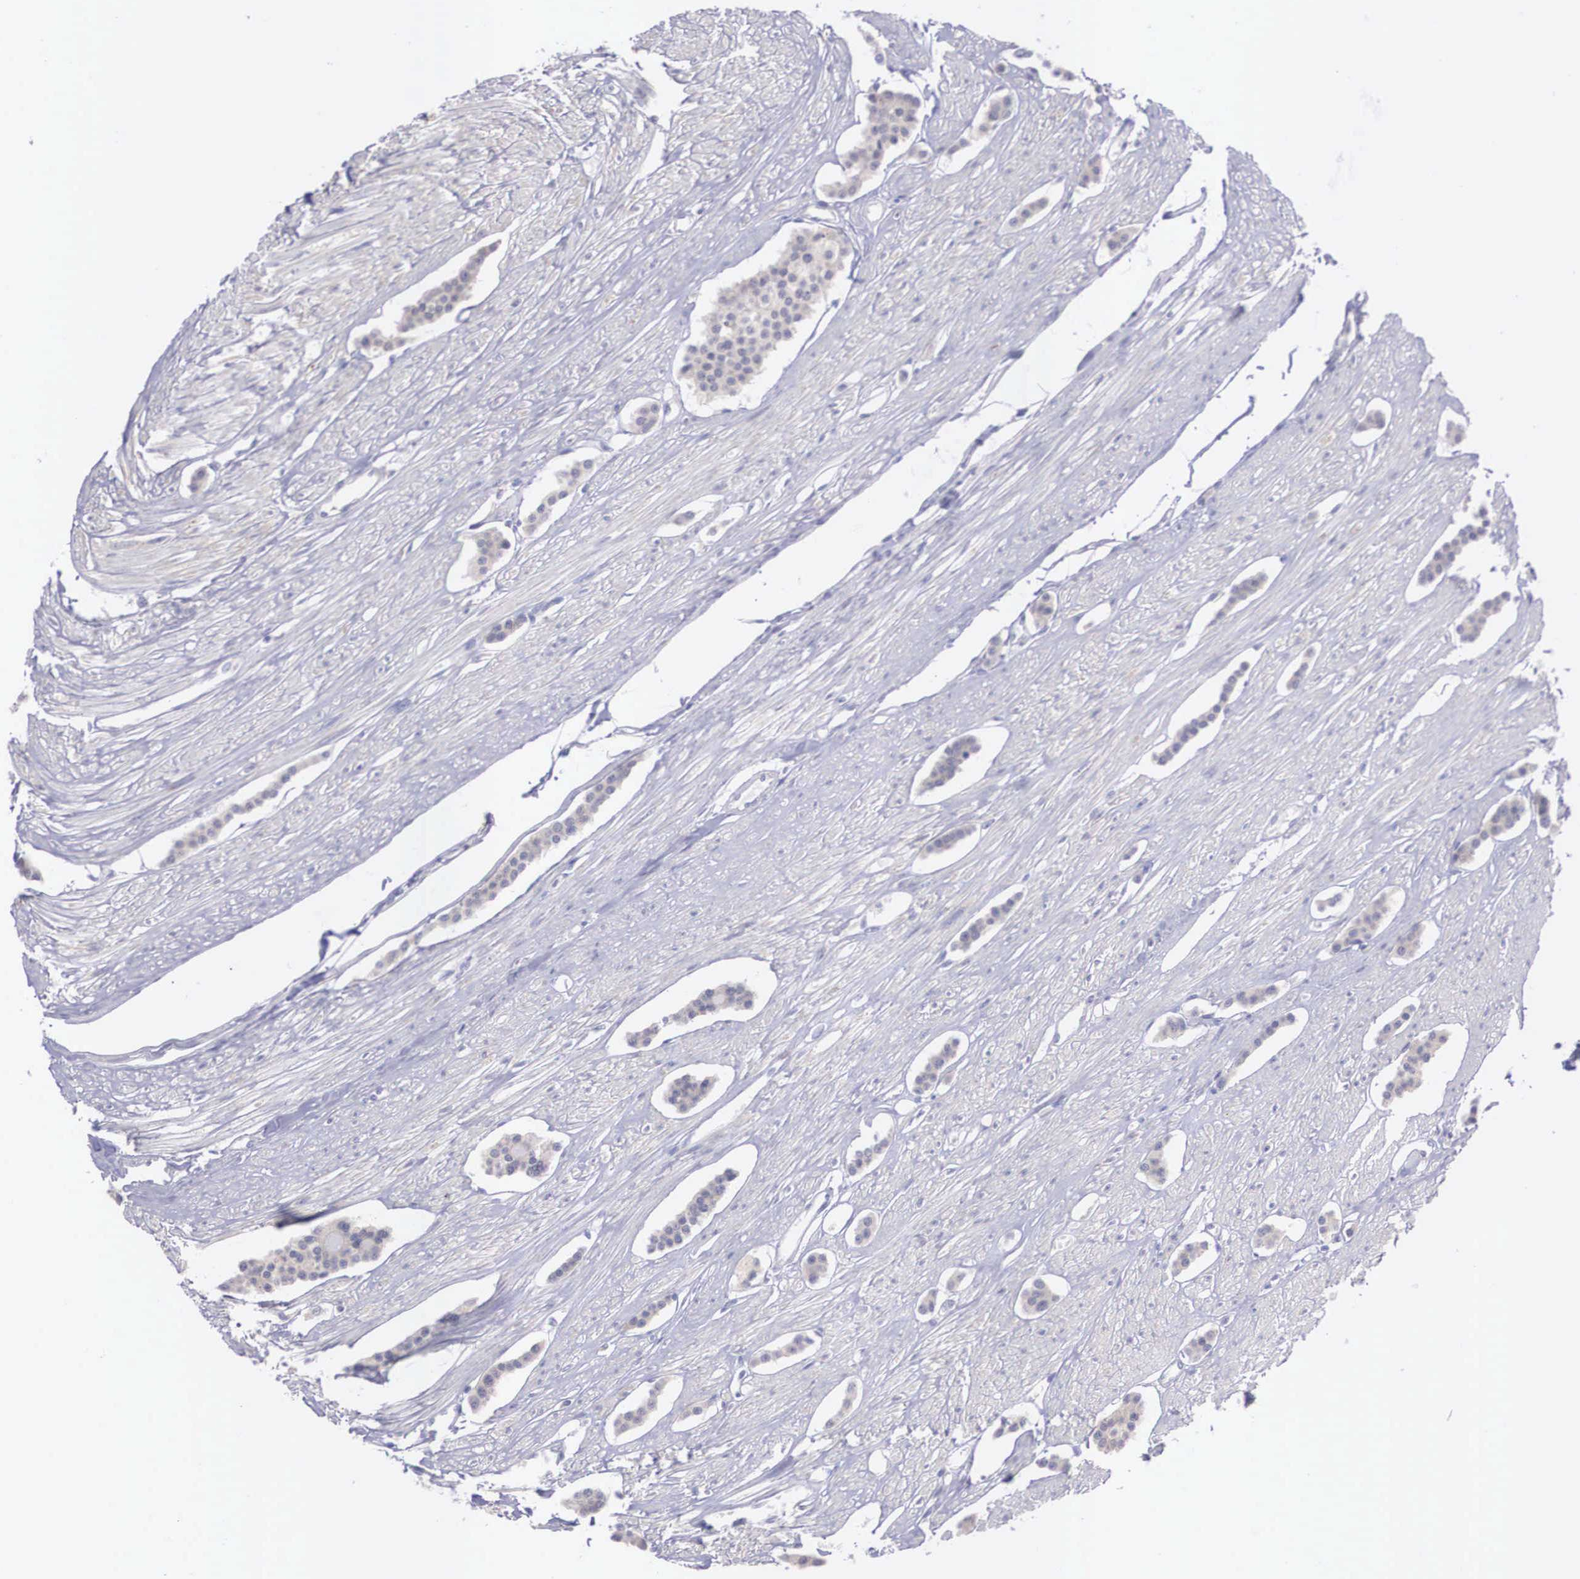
{"staining": {"intensity": "weak", "quantity": "25%-75%", "location": "cytoplasmic/membranous"}, "tissue": "carcinoid", "cell_type": "Tumor cells", "image_type": "cancer", "snomed": [{"axis": "morphology", "description": "Carcinoid, malignant, NOS"}, {"axis": "topography", "description": "Small intestine"}], "caption": "This micrograph exhibits carcinoid stained with immunohistochemistry to label a protein in brown. The cytoplasmic/membranous of tumor cells show weak positivity for the protein. Nuclei are counter-stained blue.", "gene": "REPS2", "patient": {"sex": "male", "age": 60}}